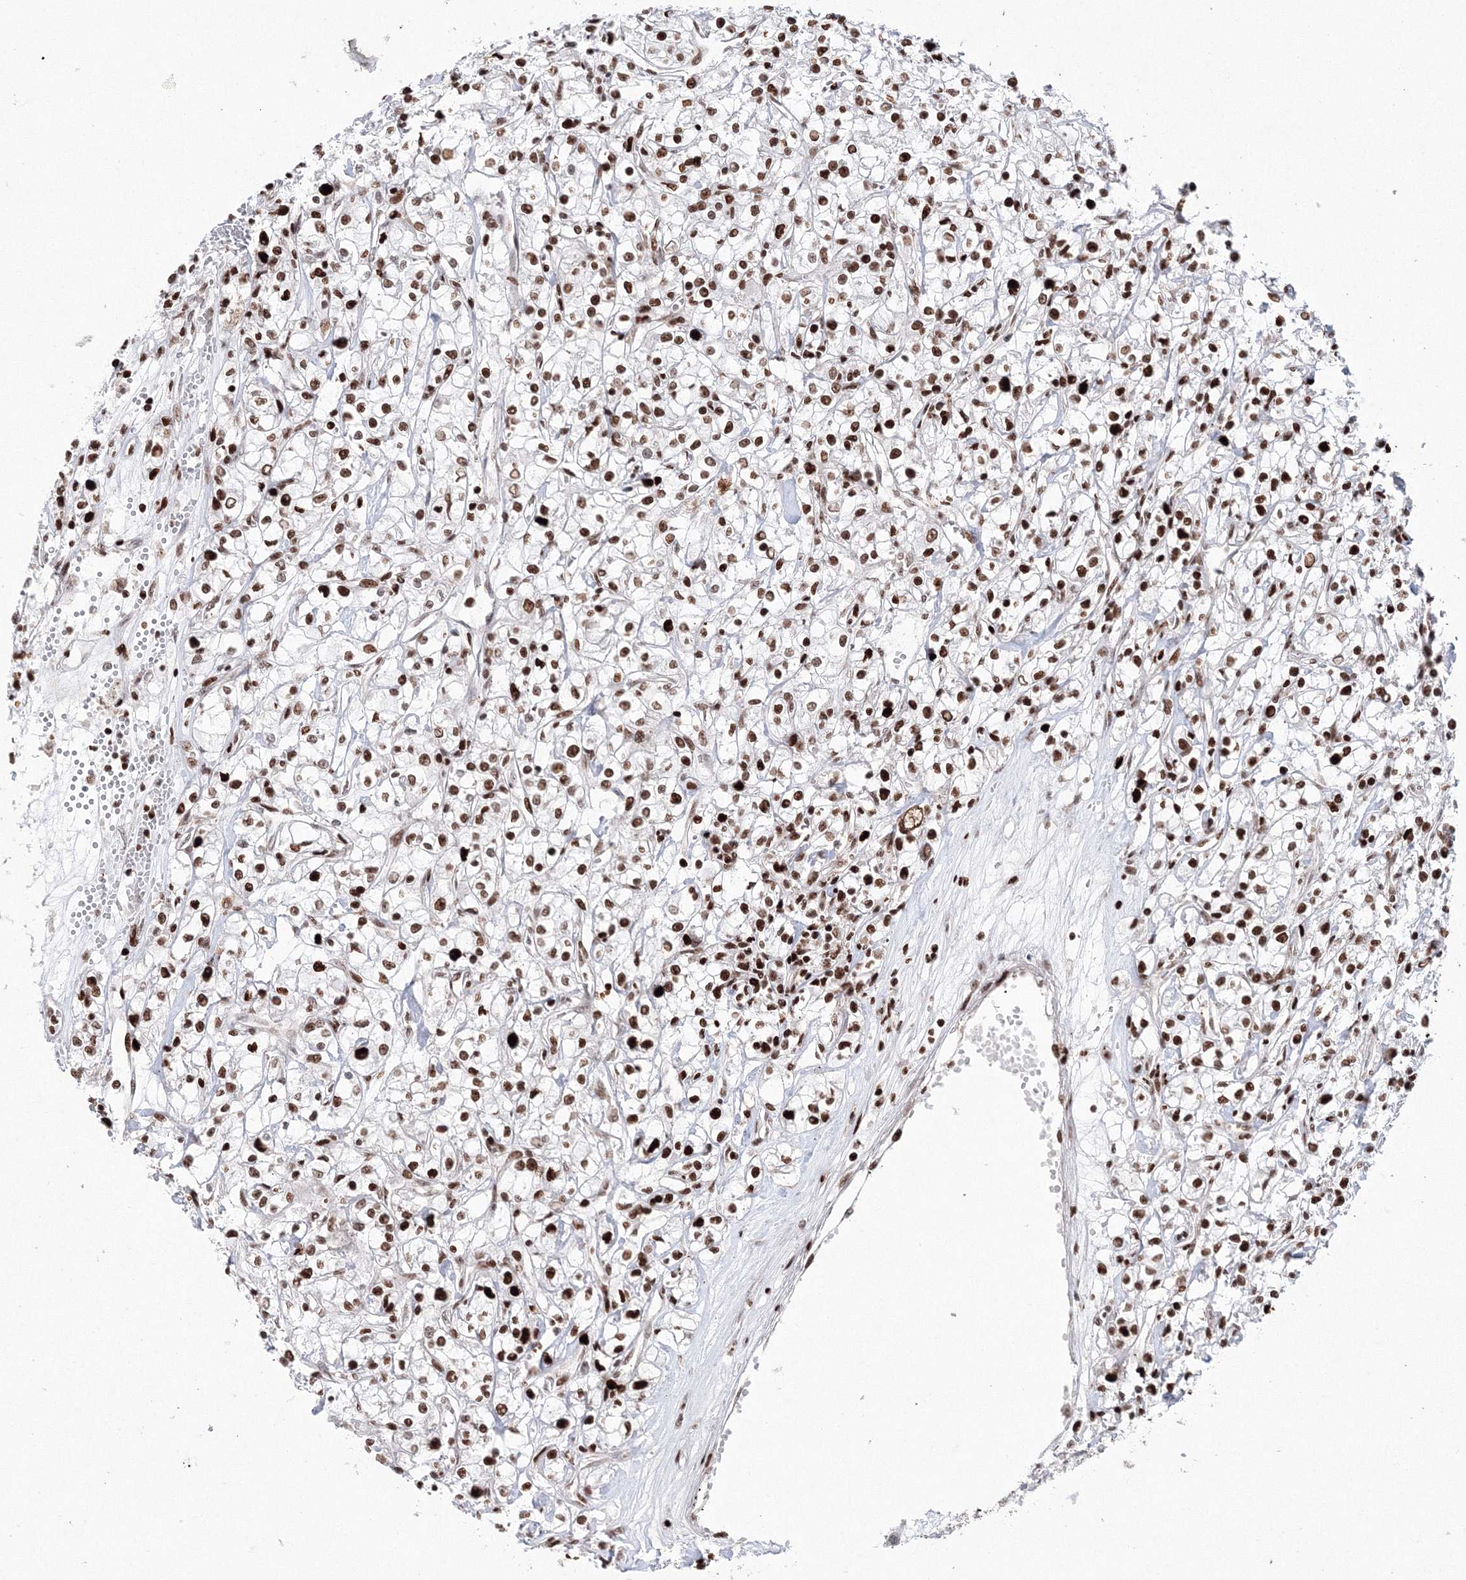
{"staining": {"intensity": "moderate", "quantity": ">75%", "location": "nuclear"}, "tissue": "renal cancer", "cell_type": "Tumor cells", "image_type": "cancer", "snomed": [{"axis": "morphology", "description": "Adenocarcinoma, NOS"}, {"axis": "topography", "description": "Kidney"}], "caption": "Immunohistochemistry (IHC) histopathology image of neoplastic tissue: adenocarcinoma (renal) stained using immunohistochemistry exhibits medium levels of moderate protein expression localized specifically in the nuclear of tumor cells, appearing as a nuclear brown color.", "gene": "LIG1", "patient": {"sex": "female", "age": 59}}